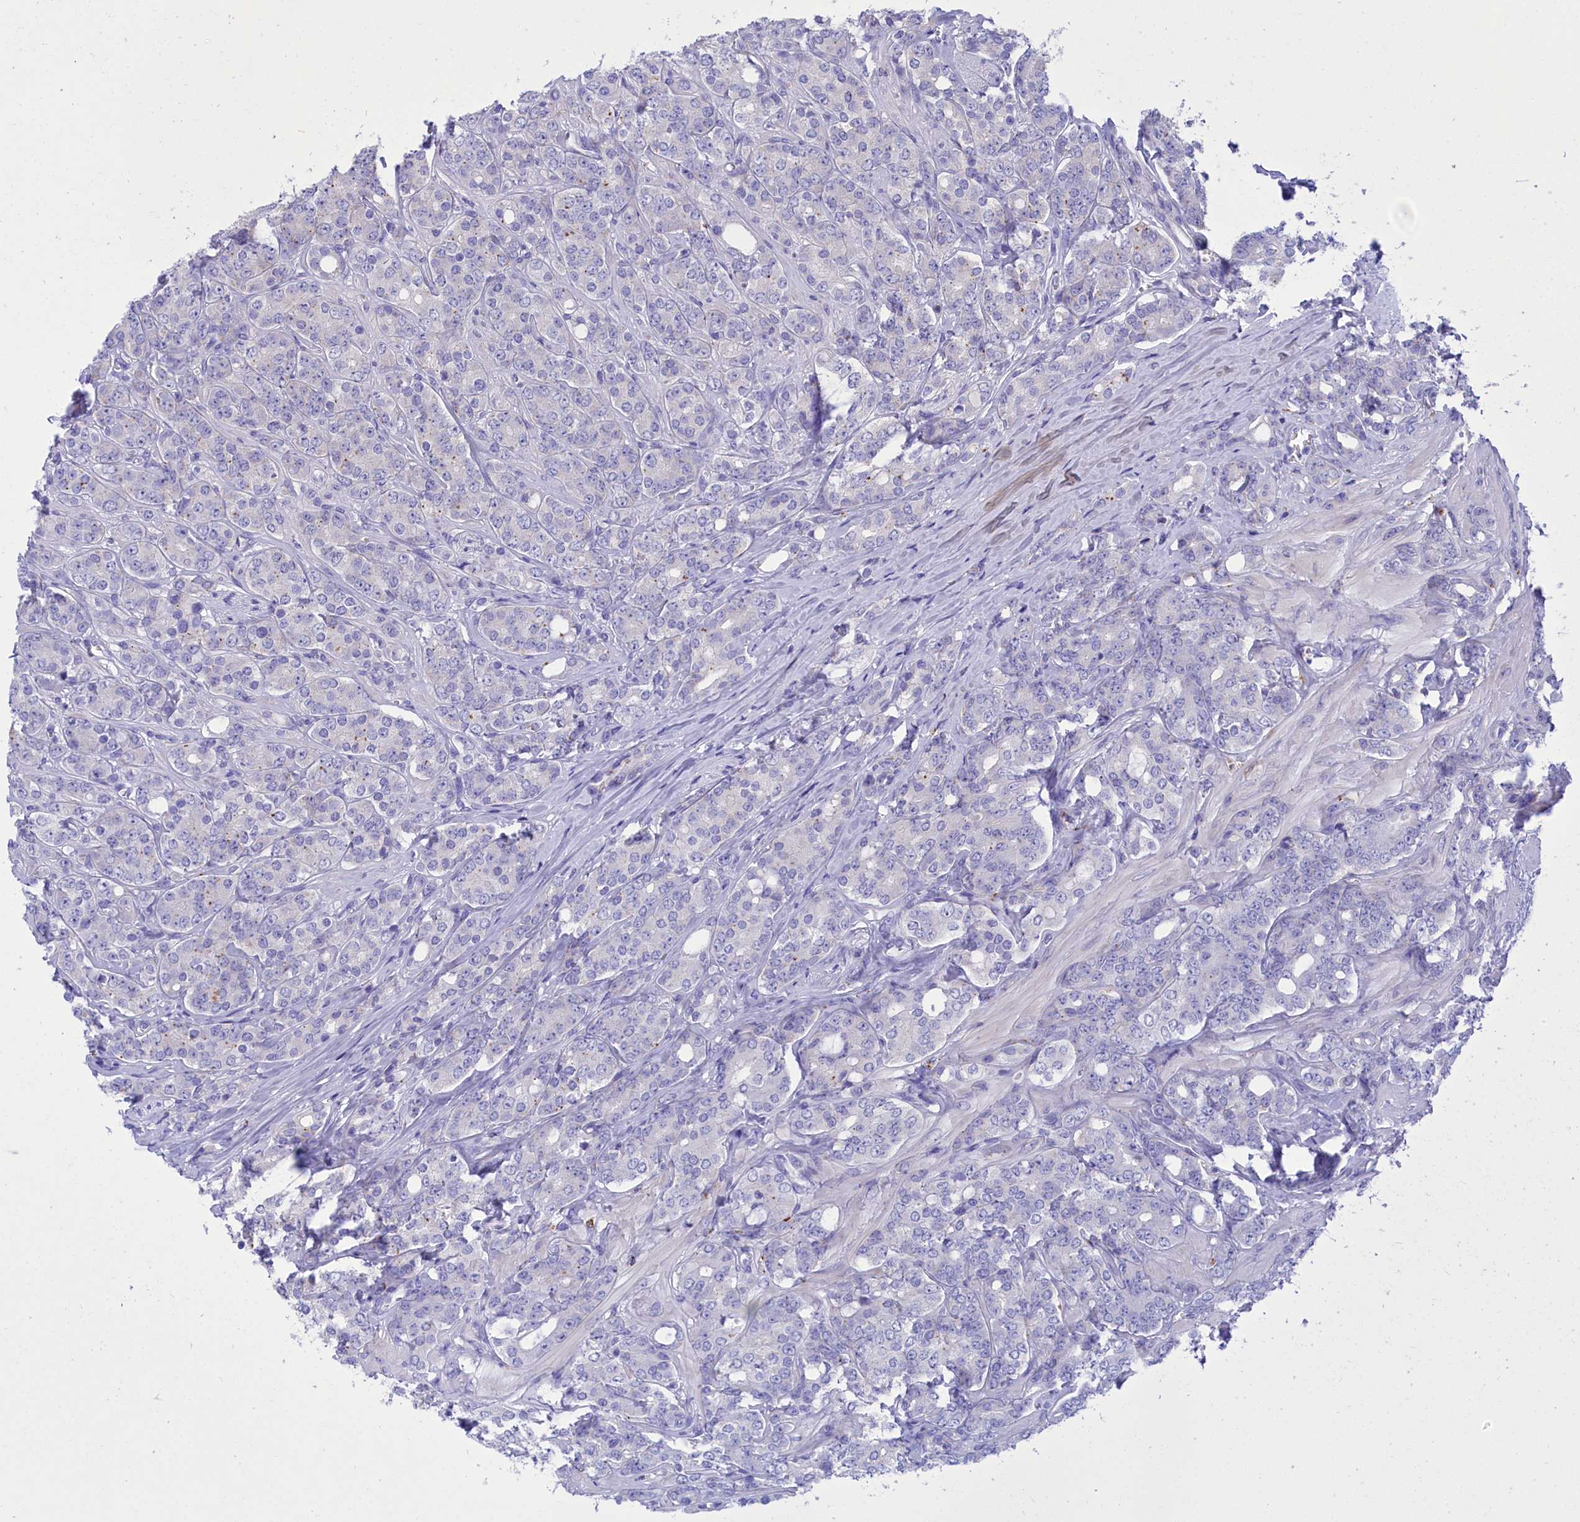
{"staining": {"intensity": "negative", "quantity": "none", "location": "none"}, "tissue": "prostate cancer", "cell_type": "Tumor cells", "image_type": "cancer", "snomed": [{"axis": "morphology", "description": "Adenocarcinoma, High grade"}, {"axis": "topography", "description": "Prostate"}], "caption": "This micrograph is of prostate adenocarcinoma (high-grade) stained with immunohistochemistry (IHC) to label a protein in brown with the nuclei are counter-stained blue. There is no expression in tumor cells.", "gene": "WDR6", "patient": {"sex": "male", "age": 62}}